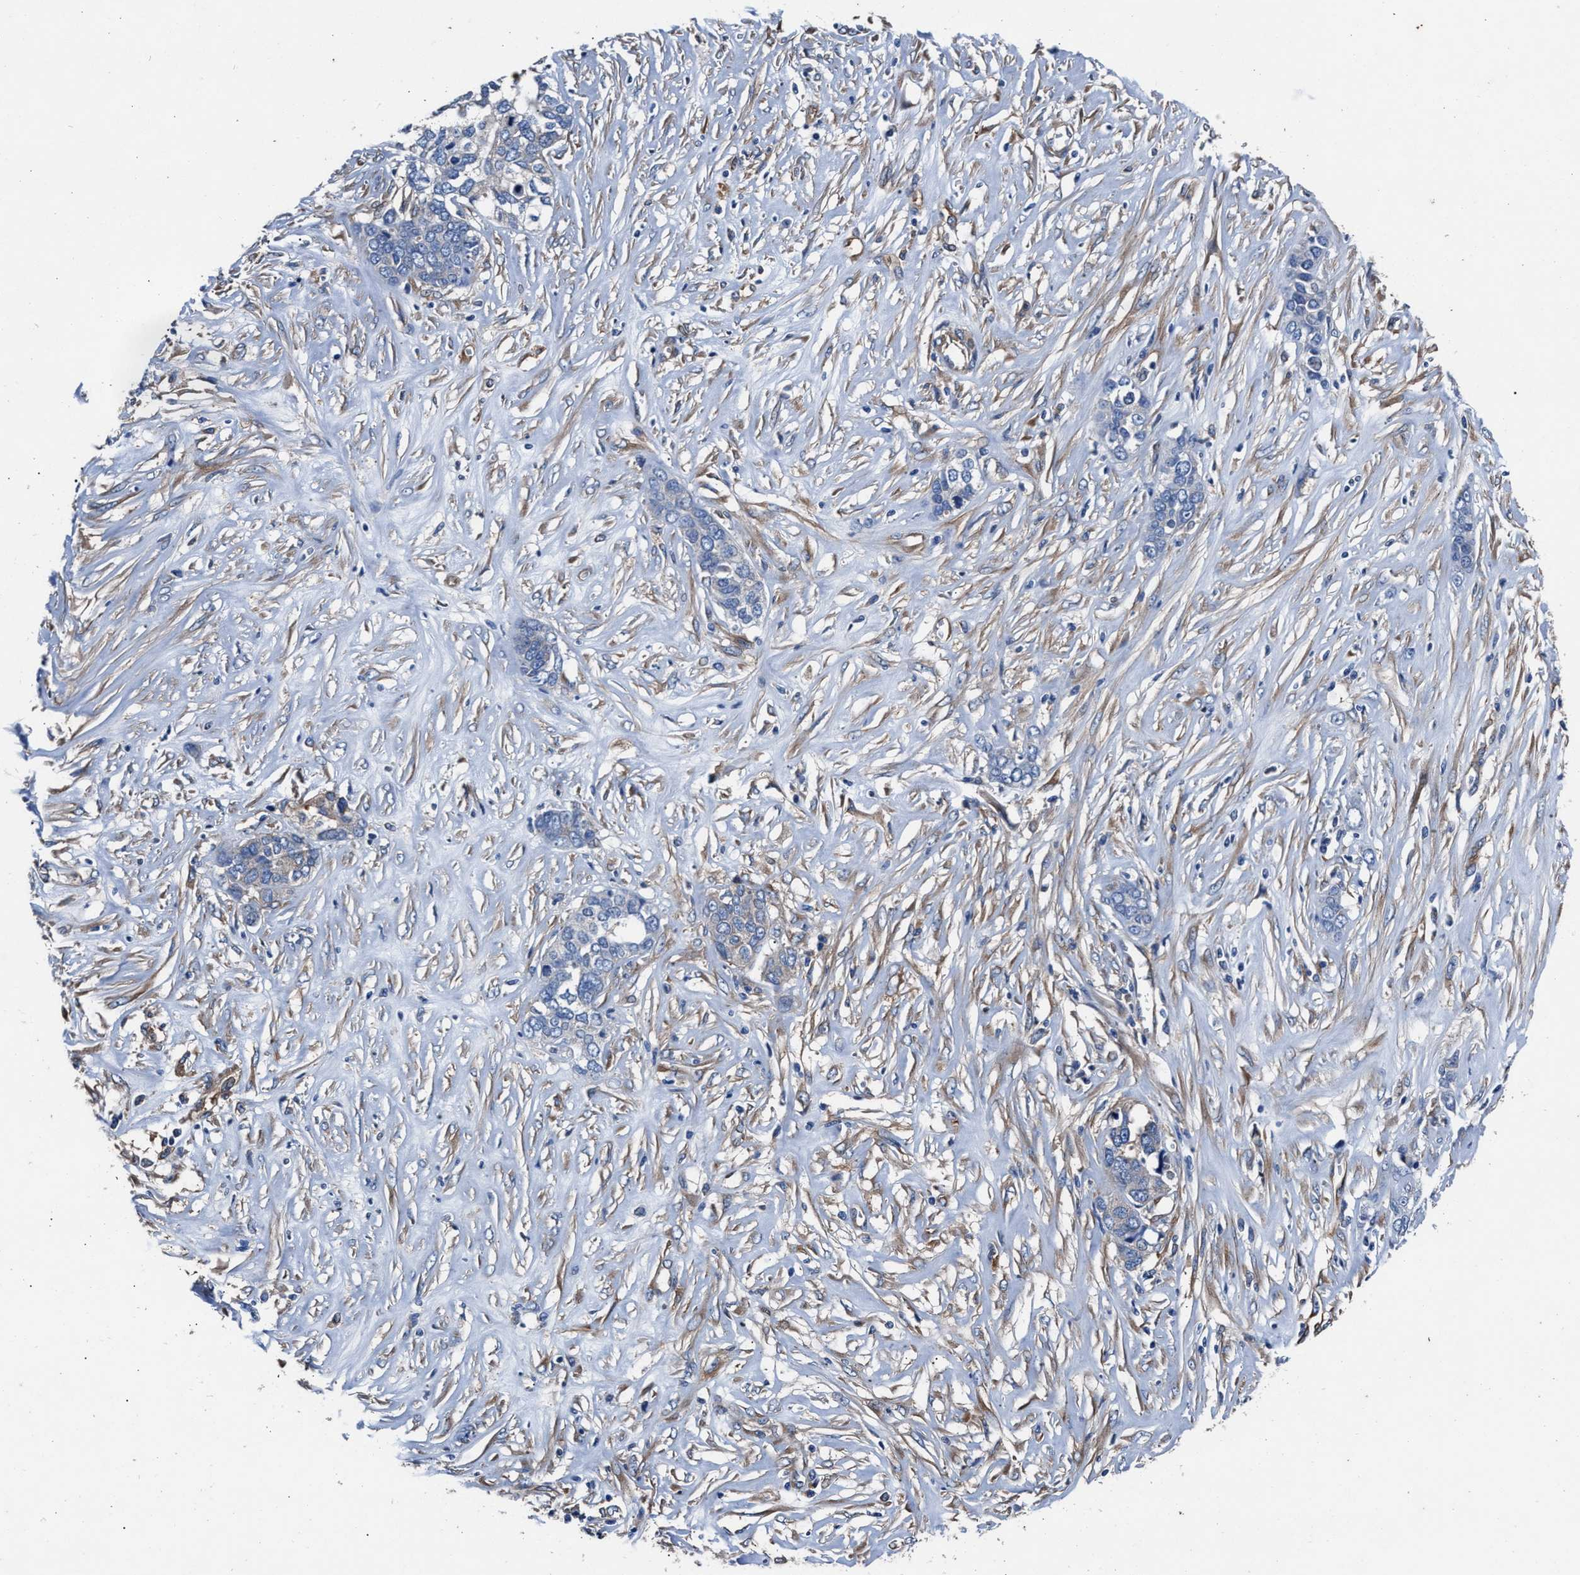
{"staining": {"intensity": "negative", "quantity": "none", "location": "none"}, "tissue": "ovarian cancer", "cell_type": "Tumor cells", "image_type": "cancer", "snomed": [{"axis": "morphology", "description": "Cystadenocarcinoma, serous, NOS"}, {"axis": "topography", "description": "Ovary"}], "caption": "Tumor cells show no significant protein staining in ovarian cancer (serous cystadenocarcinoma).", "gene": "SH3GL1", "patient": {"sex": "female", "age": 44}}